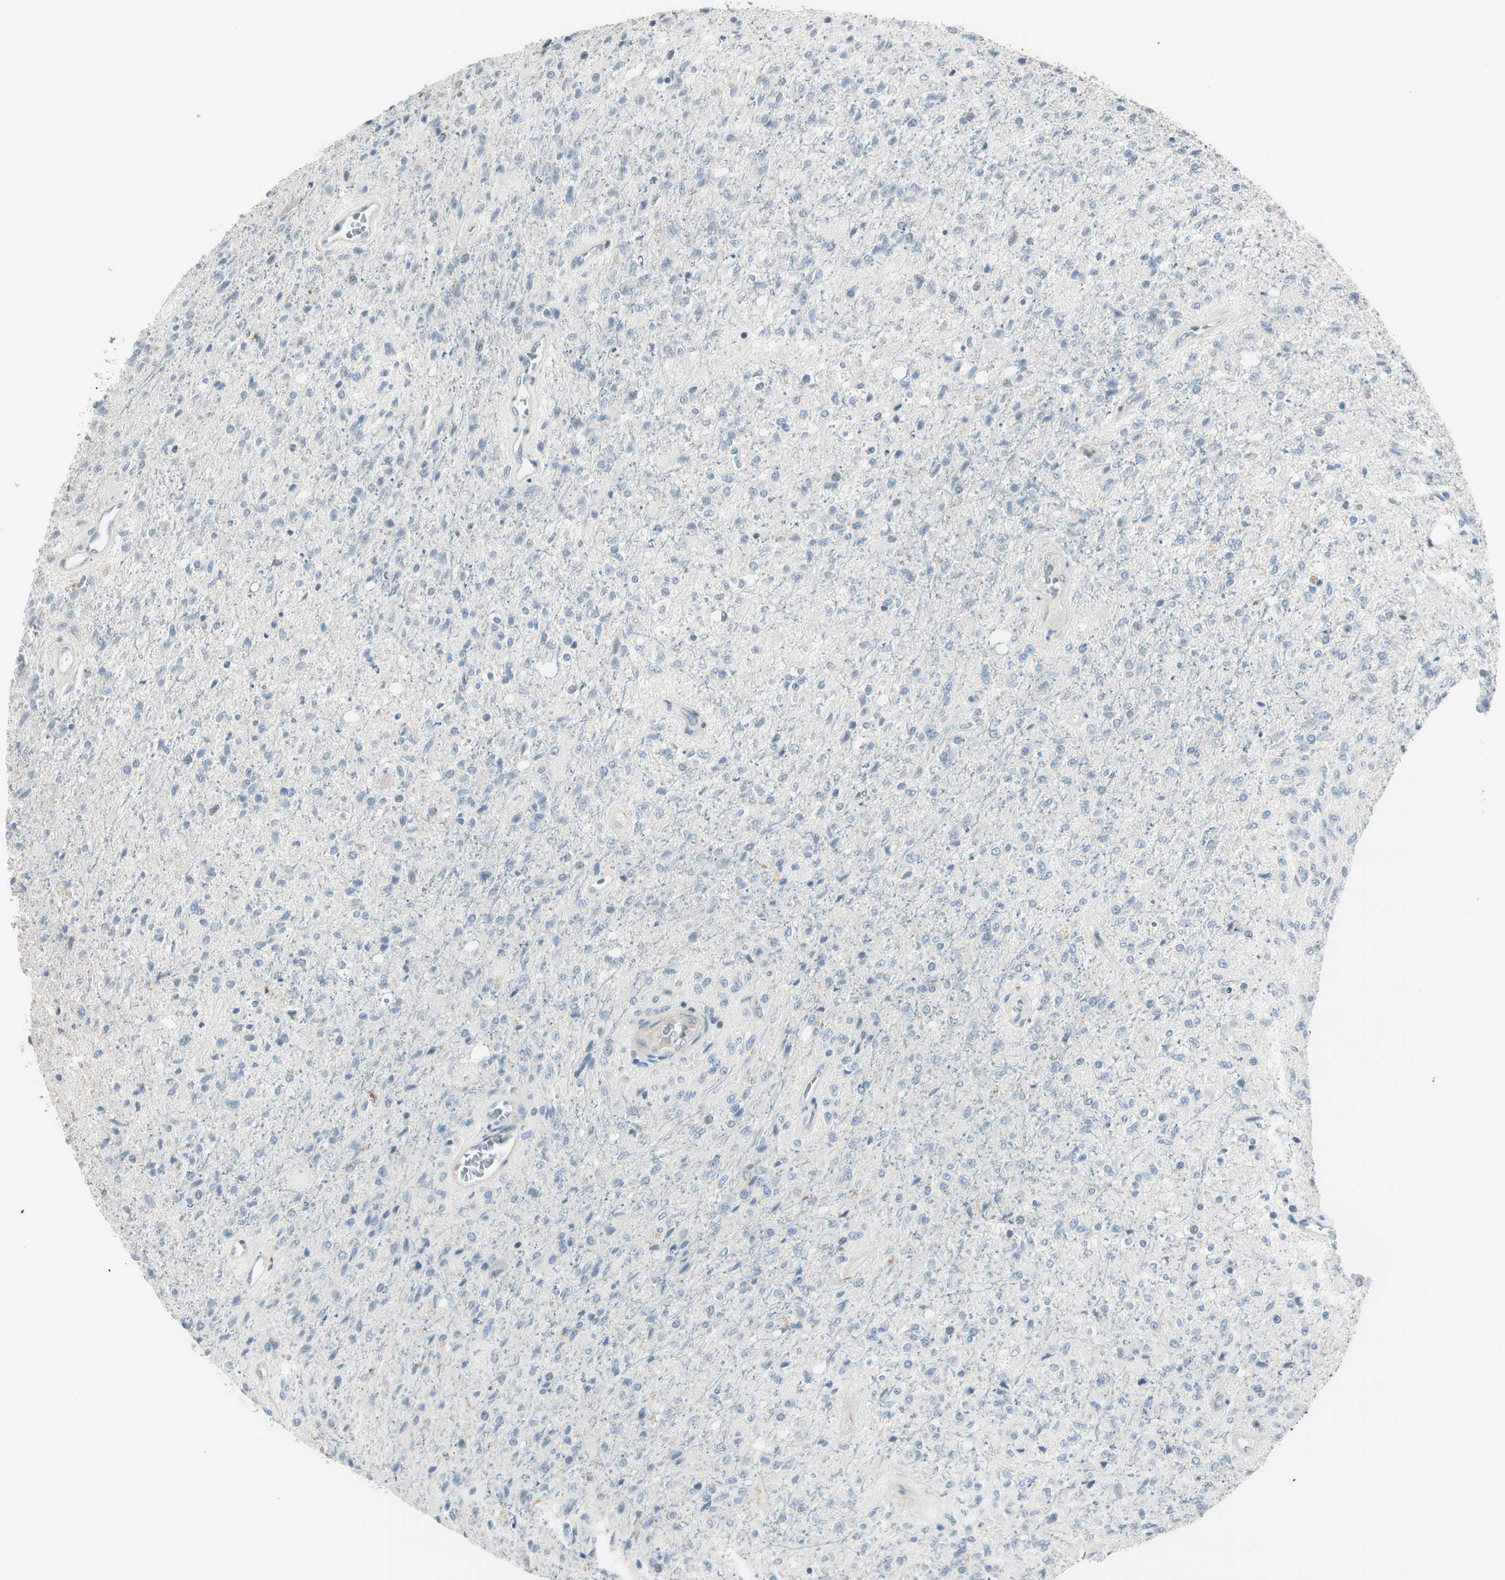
{"staining": {"intensity": "negative", "quantity": "none", "location": "none"}, "tissue": "glioma", "cell_type": "Tumor cells", "image_type": "cancer", "snomed": [{"axis": "morphology", "description": "Normal tissue, NOS"}, {"axis": "morphology", "description": "Glioma, malignant, High grade"}, {"axis": "topography", "description": "Cerebral cortex"}], "caption": "High power microscopy image of an IHC micrograph of glioma, revealing no significant staining in tumor cells. (DAB (3,3'-diaminobenzidine) immunohistochemistry with hematoxylin counter stain).", "gene": "EVA1A", "patient": {"sex": "male", "age": 77}}